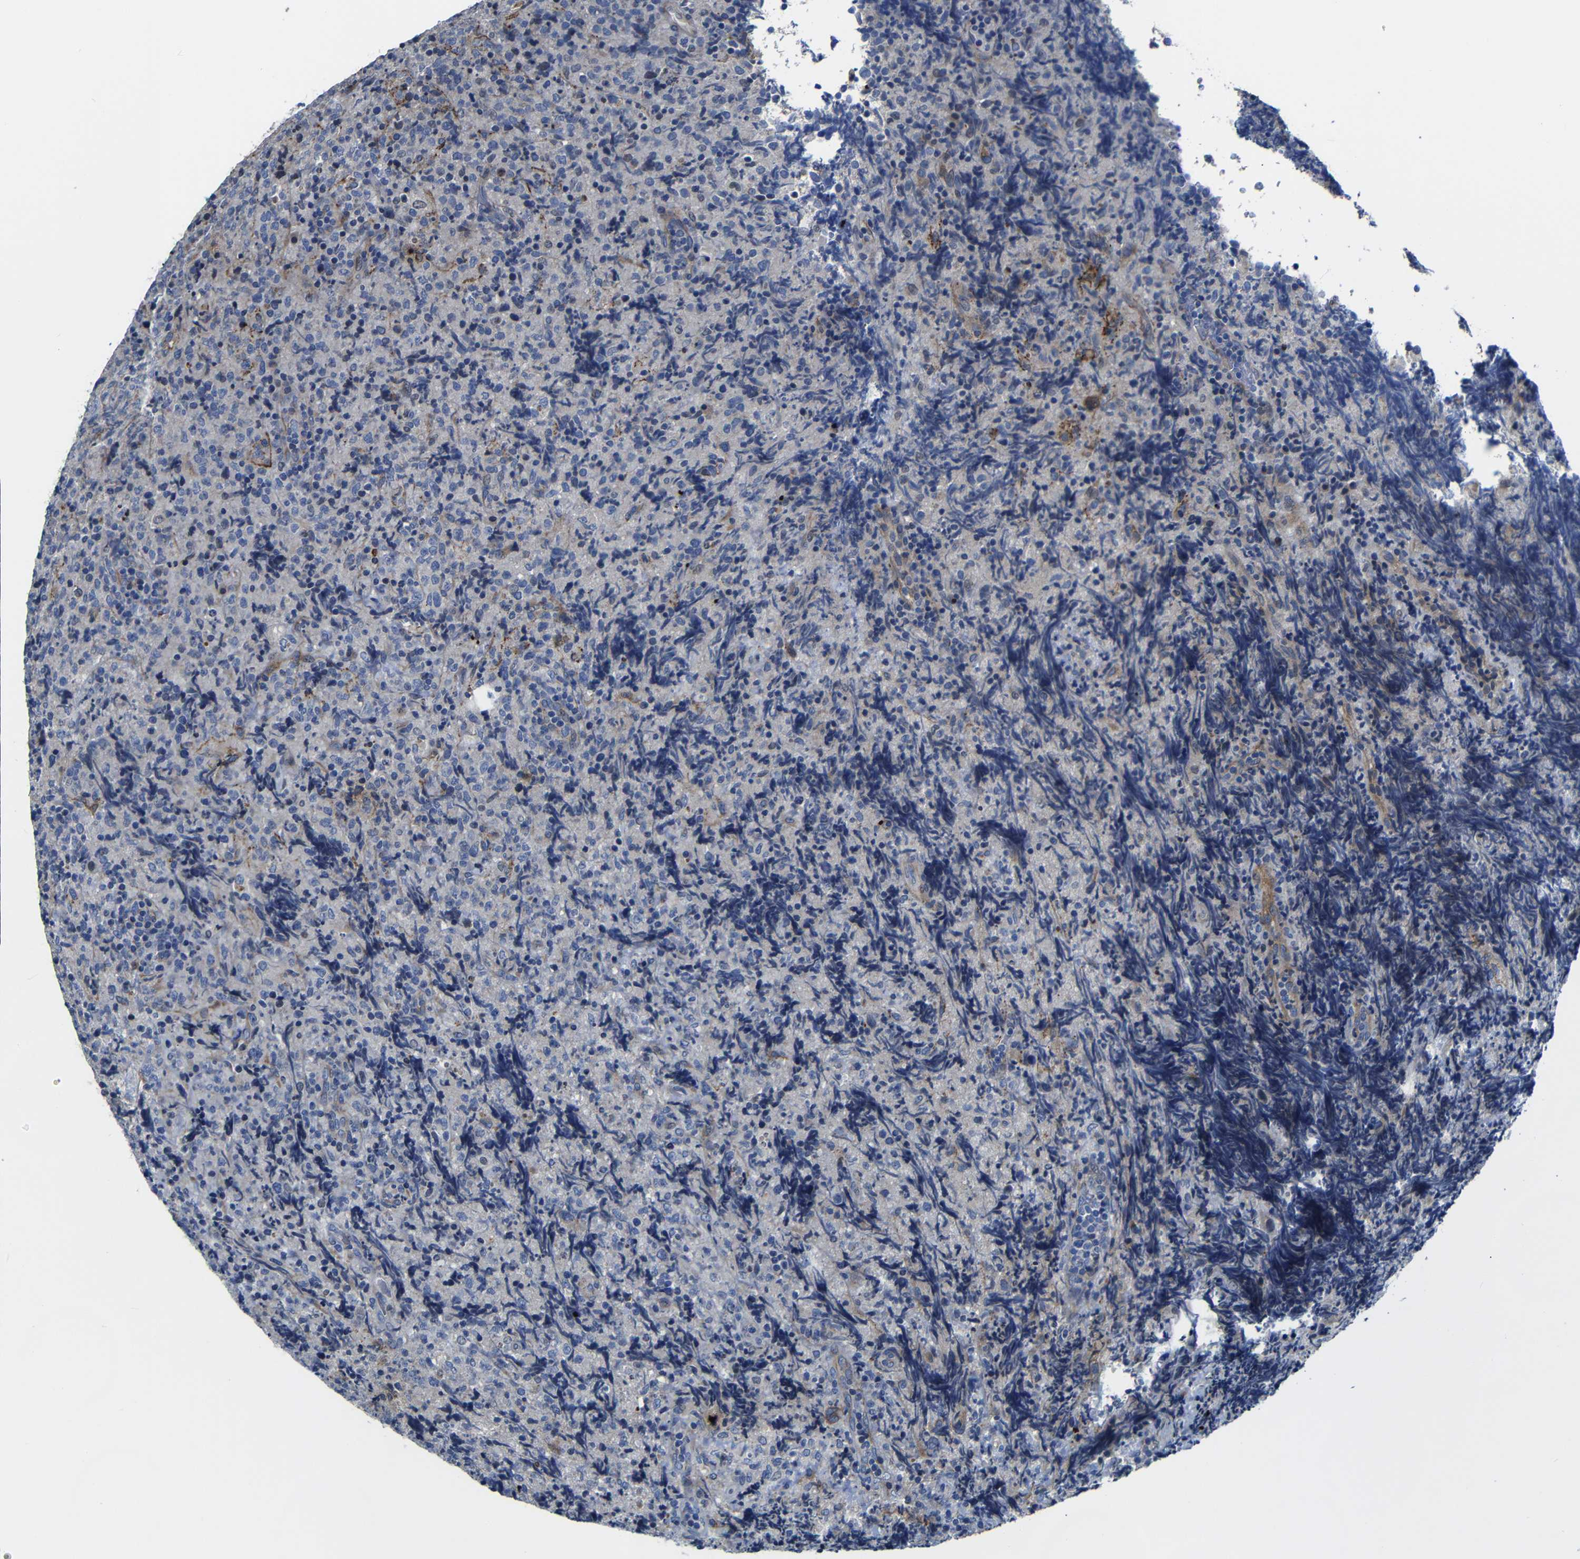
{"staining": {"intensity": "negative", "quantity": "none", "location": "none"}, "tissue": "lymphoma", "cell_type": "Tumor cells", "image_type": "cancer", "snomed": [{"axis": "morphology", "description": "Malignant lymphoma, non-Hodgkin's type, High grade"}, {"axis": "topography", "description": "Tonsil"}], "caption": "This is a micrograph of immunohistochemistry staining of lymphoma, which shows no expression in tumor cells.", "gene": "AFDN", "patient": {"sex": "female", "age": 36}}